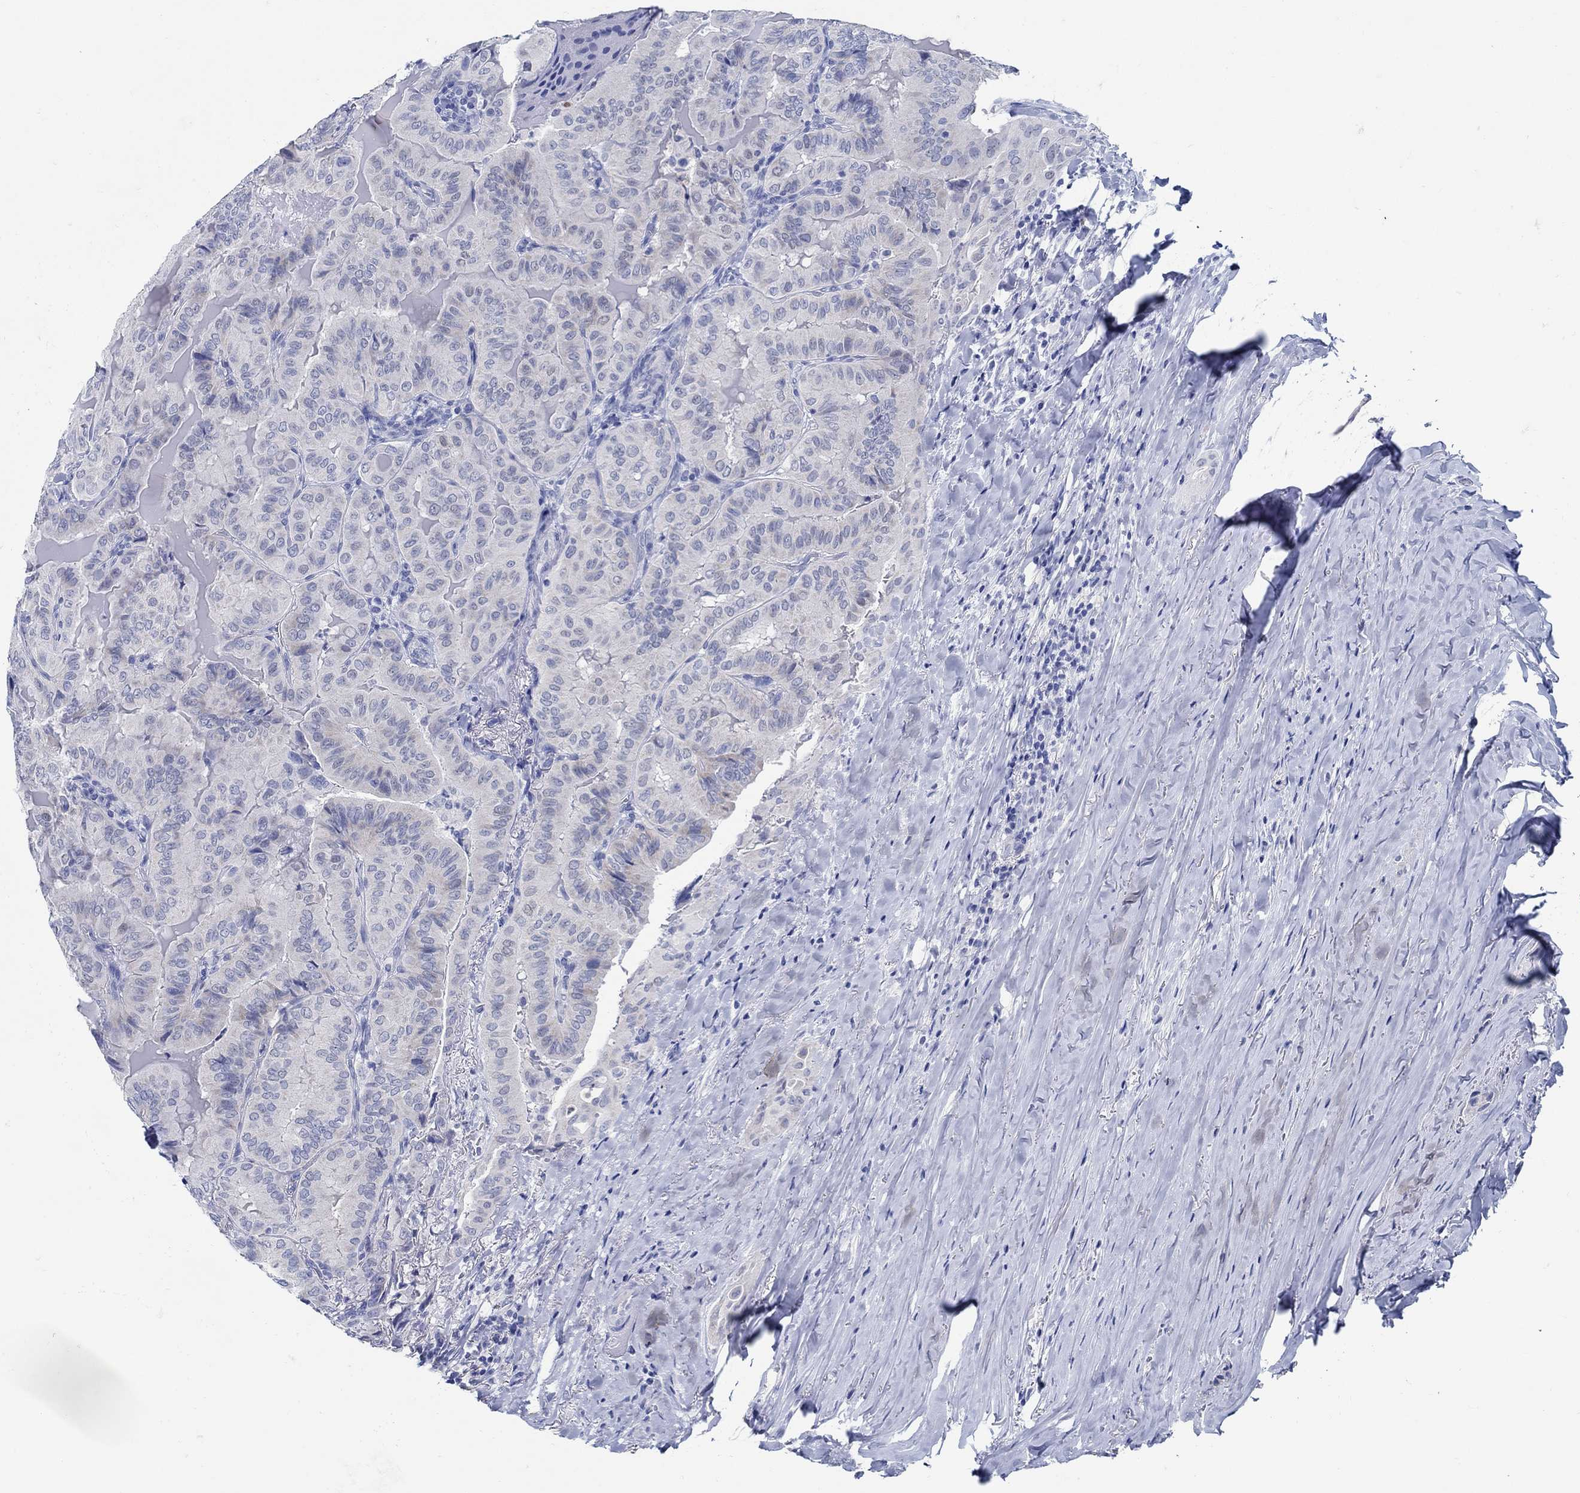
{"staining": {"intensity": "negative", "quantity": "none", "location": "none"}, "tissue": "thyroid cancer", "cell_type": "Tumor cells", "image_type": "cancer", "snomed": [{"axis": "morphology", "description": "Papillary adenocarcinoma, NOS"}, {"axis": "topography", "description": "Thyroid gland"}], "caption": "This is a photomicrograph of immunohistochemistry (IHC) staining of thyroid papillary adenocarcinoma, which shows no staining in tumor cells. (DAB (3,3'-diaminobenzidine) IHC, high magnification).", "gene": "PAX9", "patient": {"sex": "female", "age": 68}}